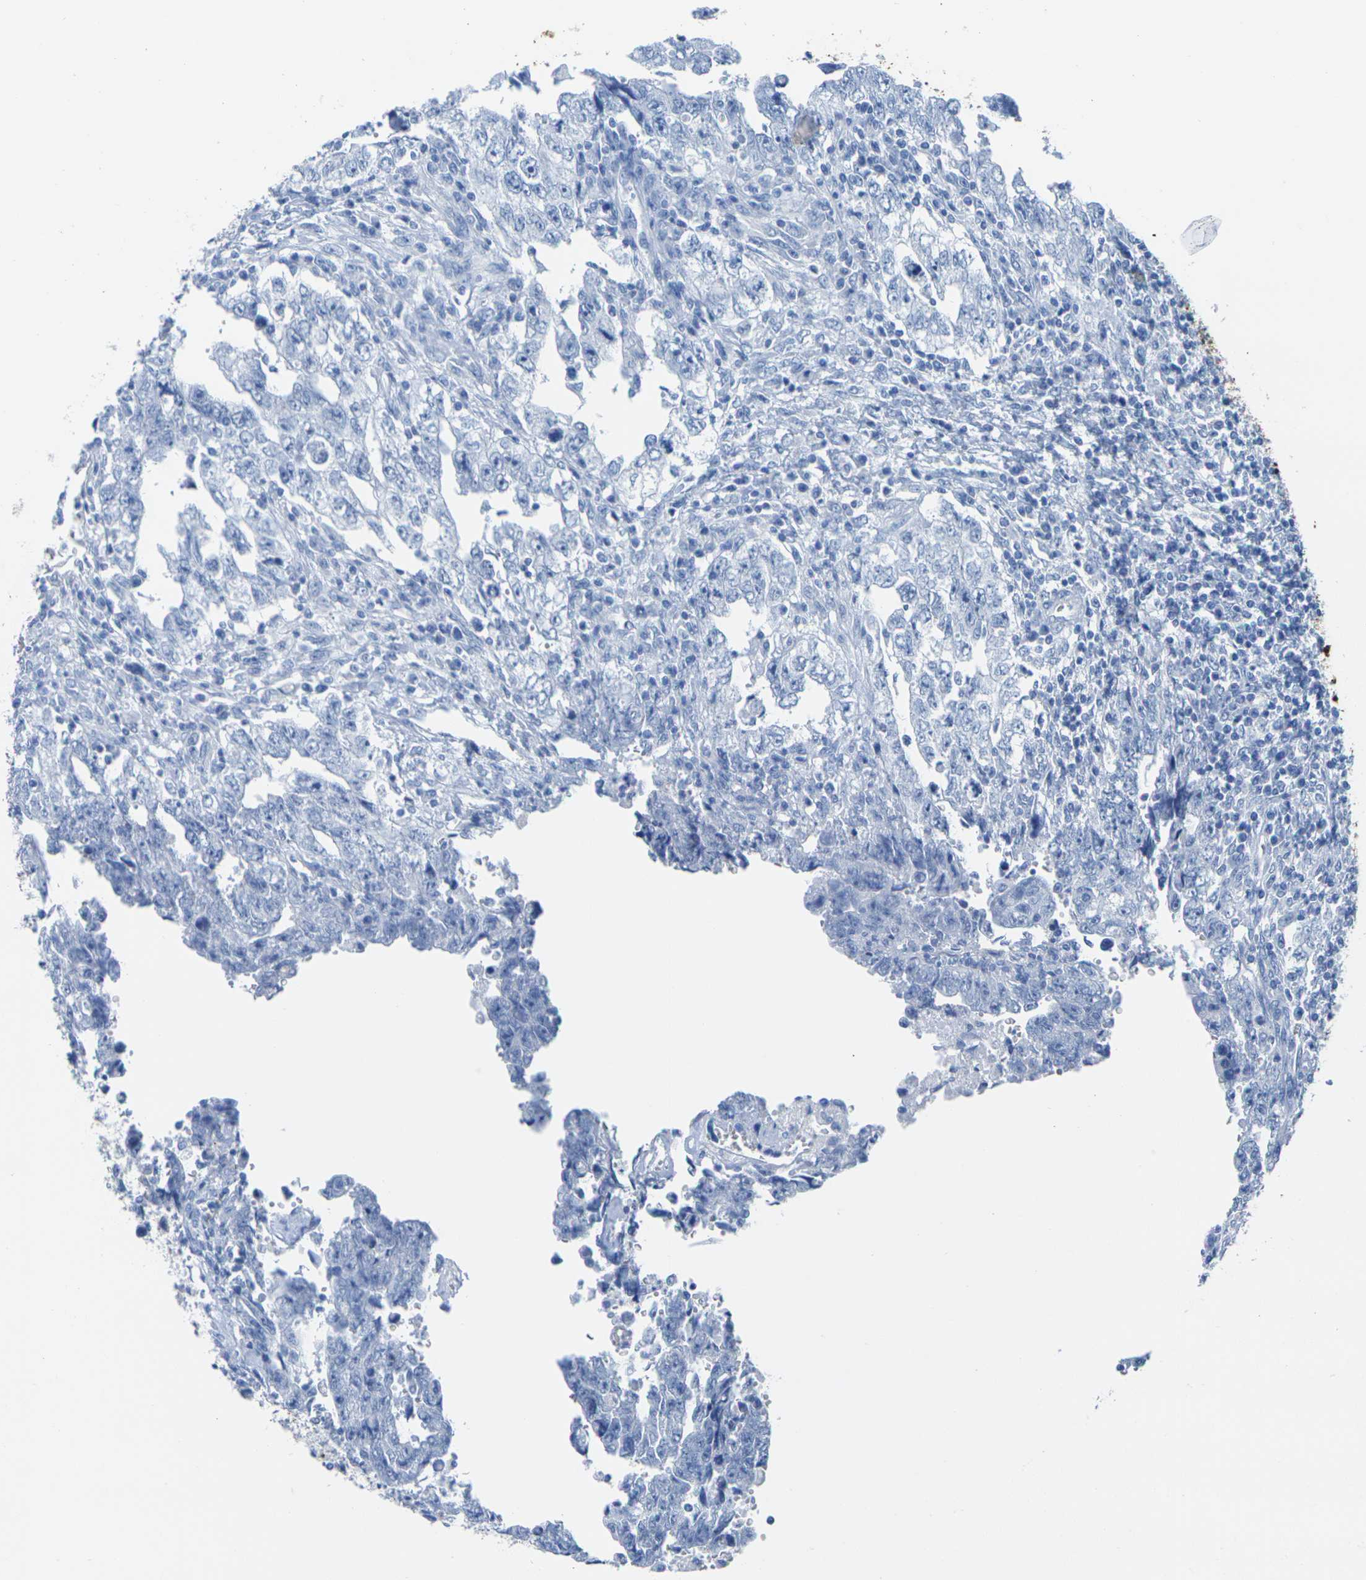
{"staining": {"intensity": "negative", "quantity": "none", "location": "none"}, "tissue": "testis cancer", "cell_type": "Tumor cells", "image_type": "cancer", "snomed": [{"axis": "morphology", "description": "Carcinoma, Embryonal, NOS"}, {"axis": "topography", "description": "Testis"}], "caption": "Protein analysis of testis embryonal carcinoma shows no significant positivity in tumor cells.", "gene": "CNN1", "patient": {"sex": "male", "age": 28}}